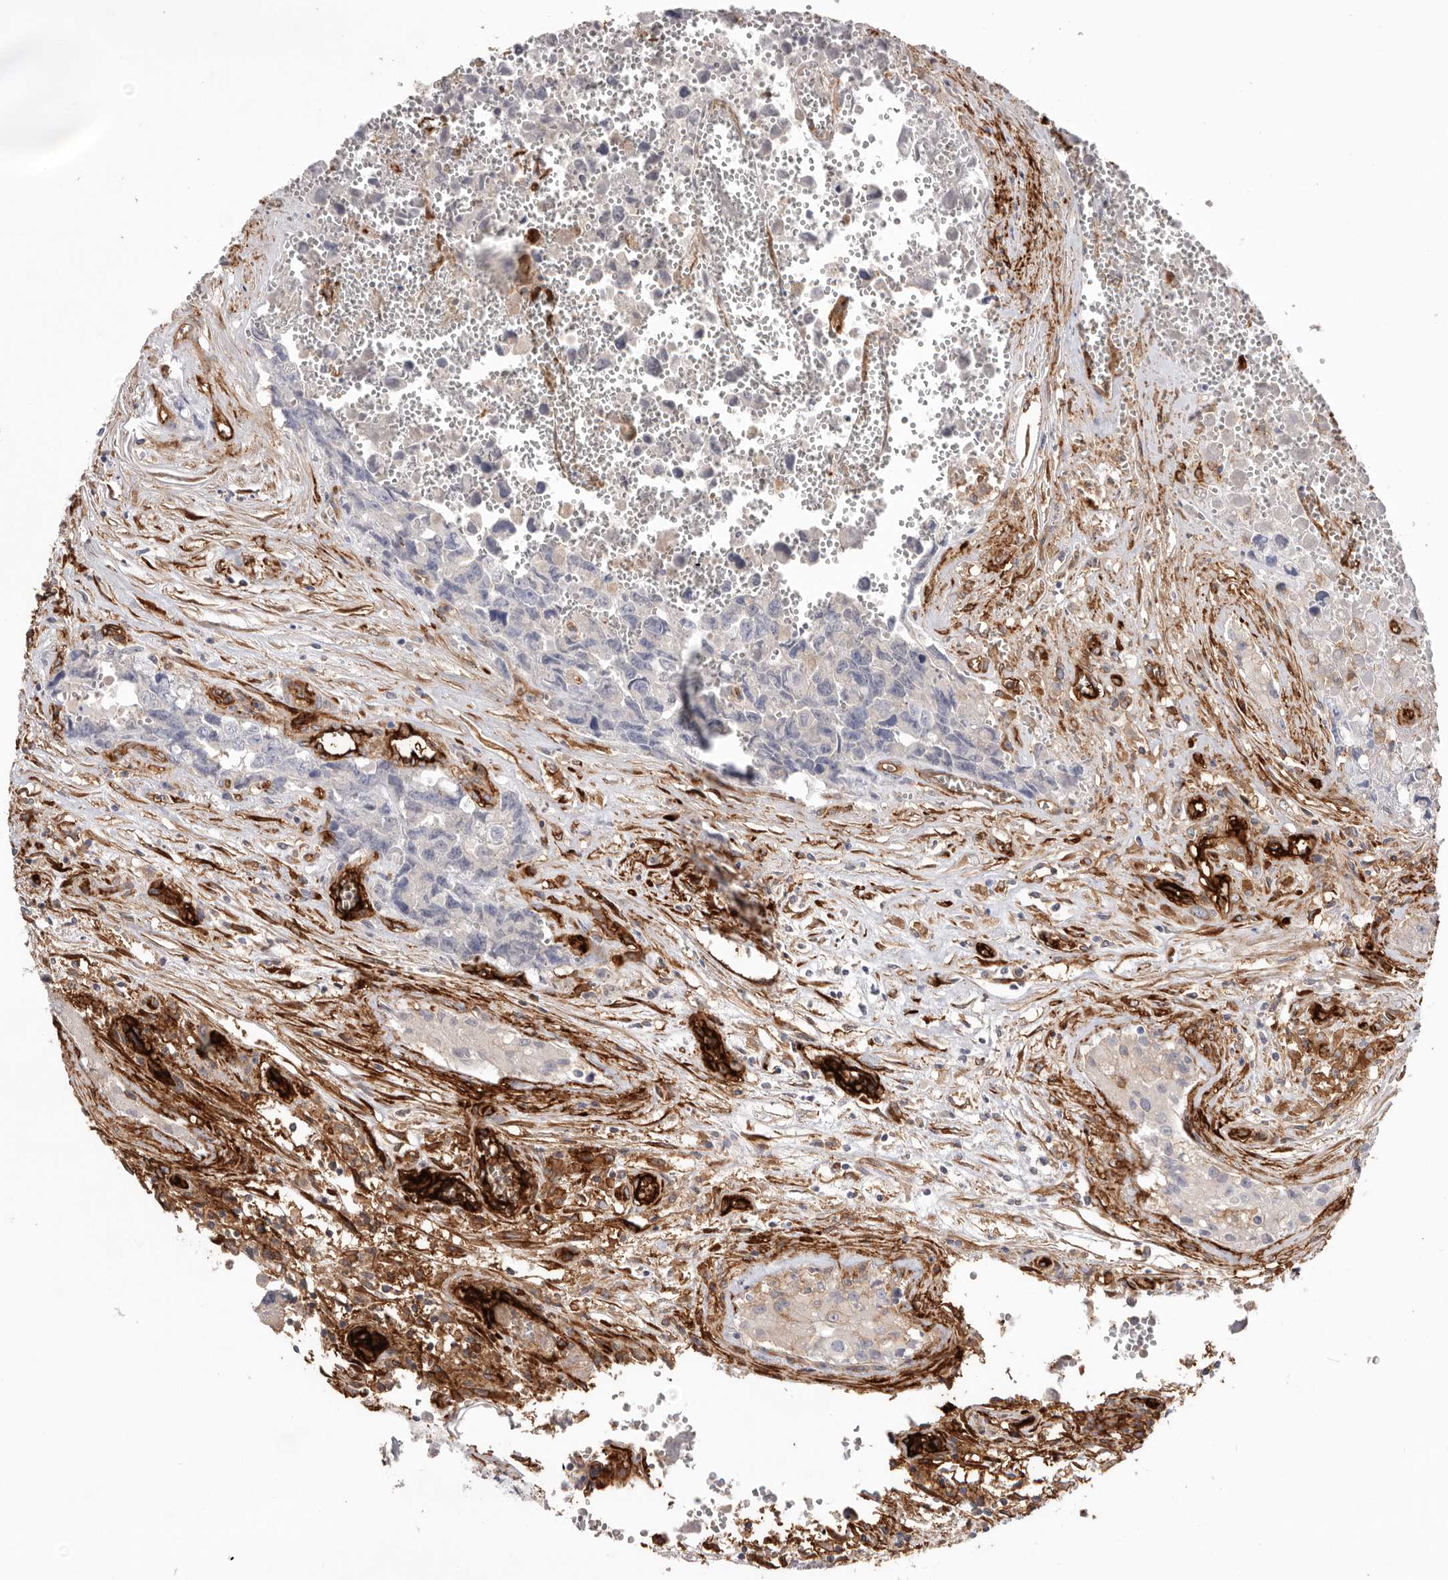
{"staining": {"intensity": "negative", "quantity": "none", "location": "none"}, "tissue": "testis cancer", "cell_type": "Tumor cells", "image_type": "cancer", "snomed": [{"axis": "morphology", "description": "Carcinoma, Embryonal, NOS"}, {"axis": "topography", "description": "Testis"}], "caption": "An immunohistochemistry (IHC) micrograph of testis embryonal carcinoma is shown. There is no staining in tumor cells of testis embryonal carcinoma.", "gene": "LRRC66", "patient": {"sex": "male", "age": 31}}